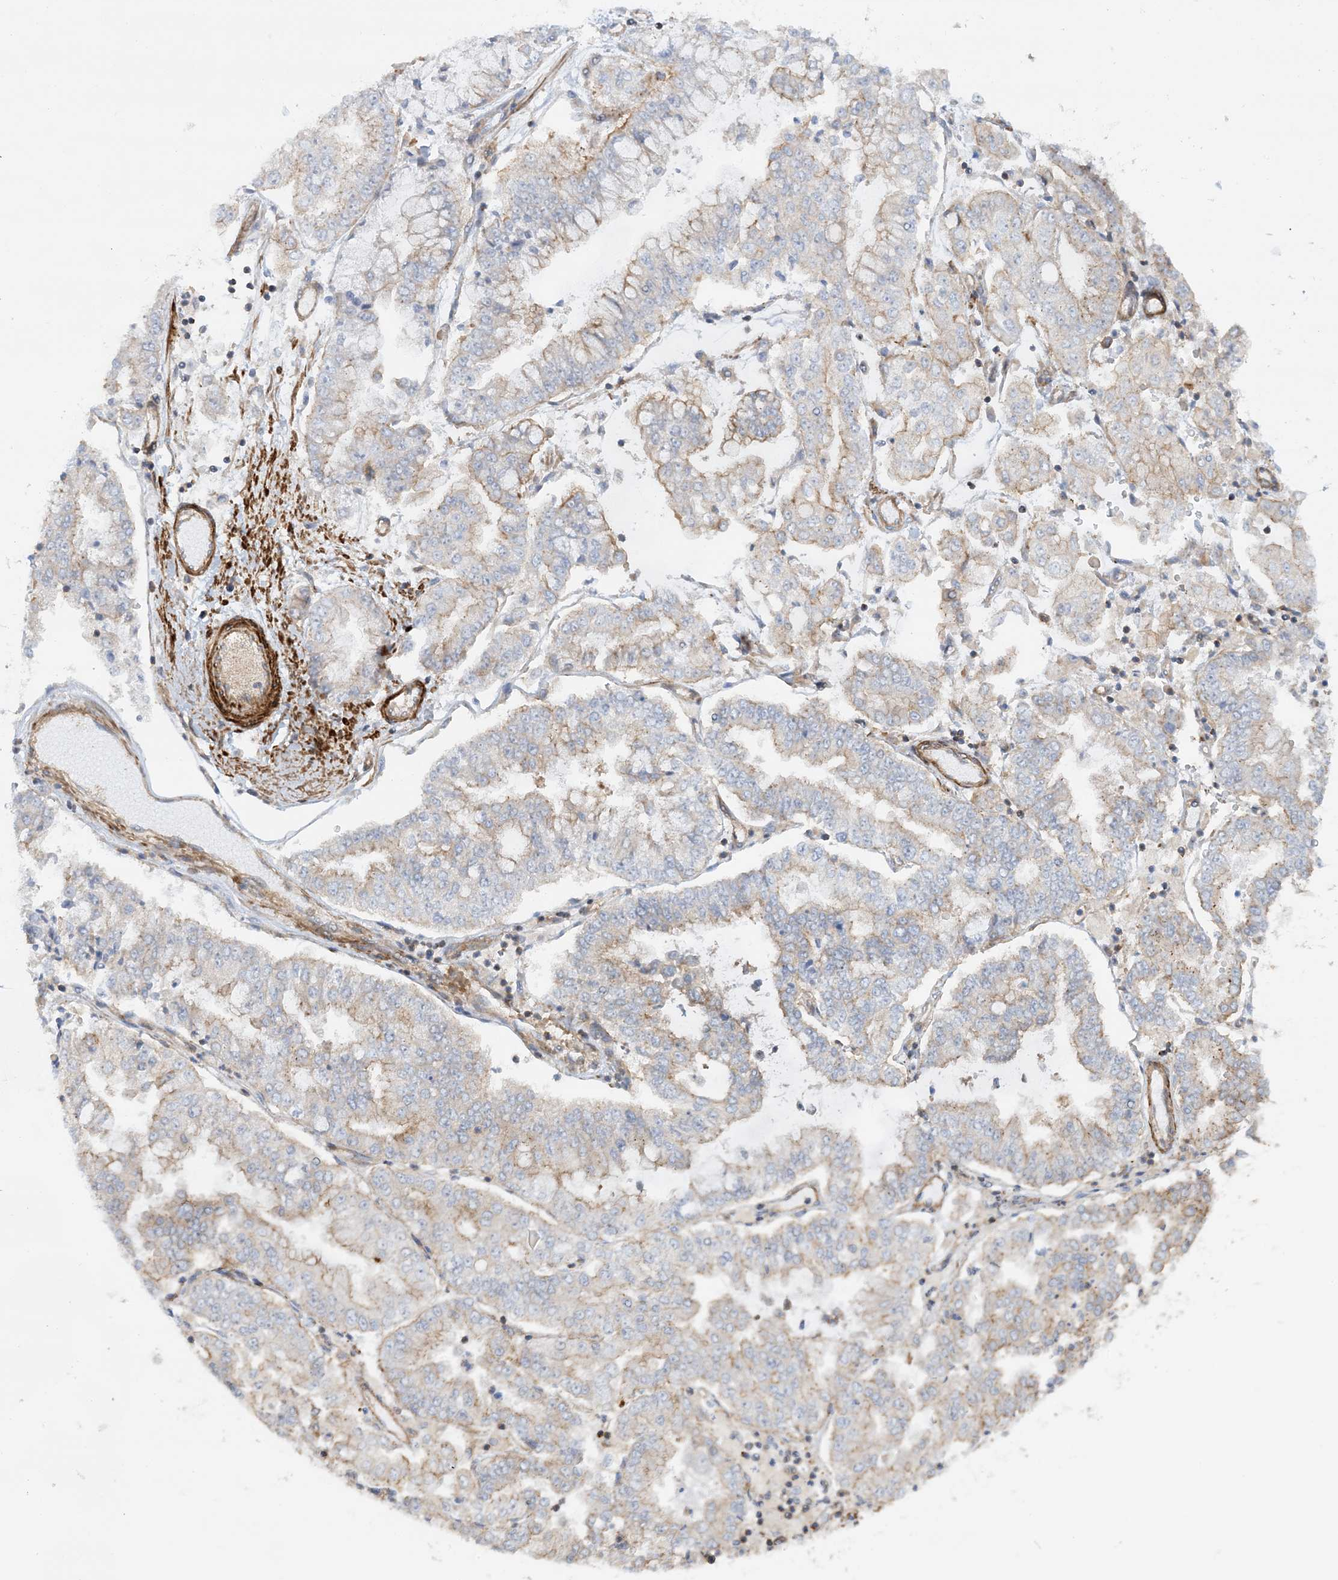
{"staining": {"intensity": "weak", "quantity": "25%-75%", "location": "cytoplasmic/membranous"}, "tissue": "stomach cancer", "cell_type": "Tumor cells", "image_type": "cancer", "snomed": [{"axis": "morphology", "description": "Adenocarcinoma, NOS"}, {"axis": "topography", "description": "Stomach"}], "caption": "This is a photomicrograph of immunohistochemistry (IHC) staining of stomach cancer, which shows weak positivity in the cytoplasmic/membranous of tumor cells.", "gene": "STAM2", "patient": {"sex": "male", "age": 76}}